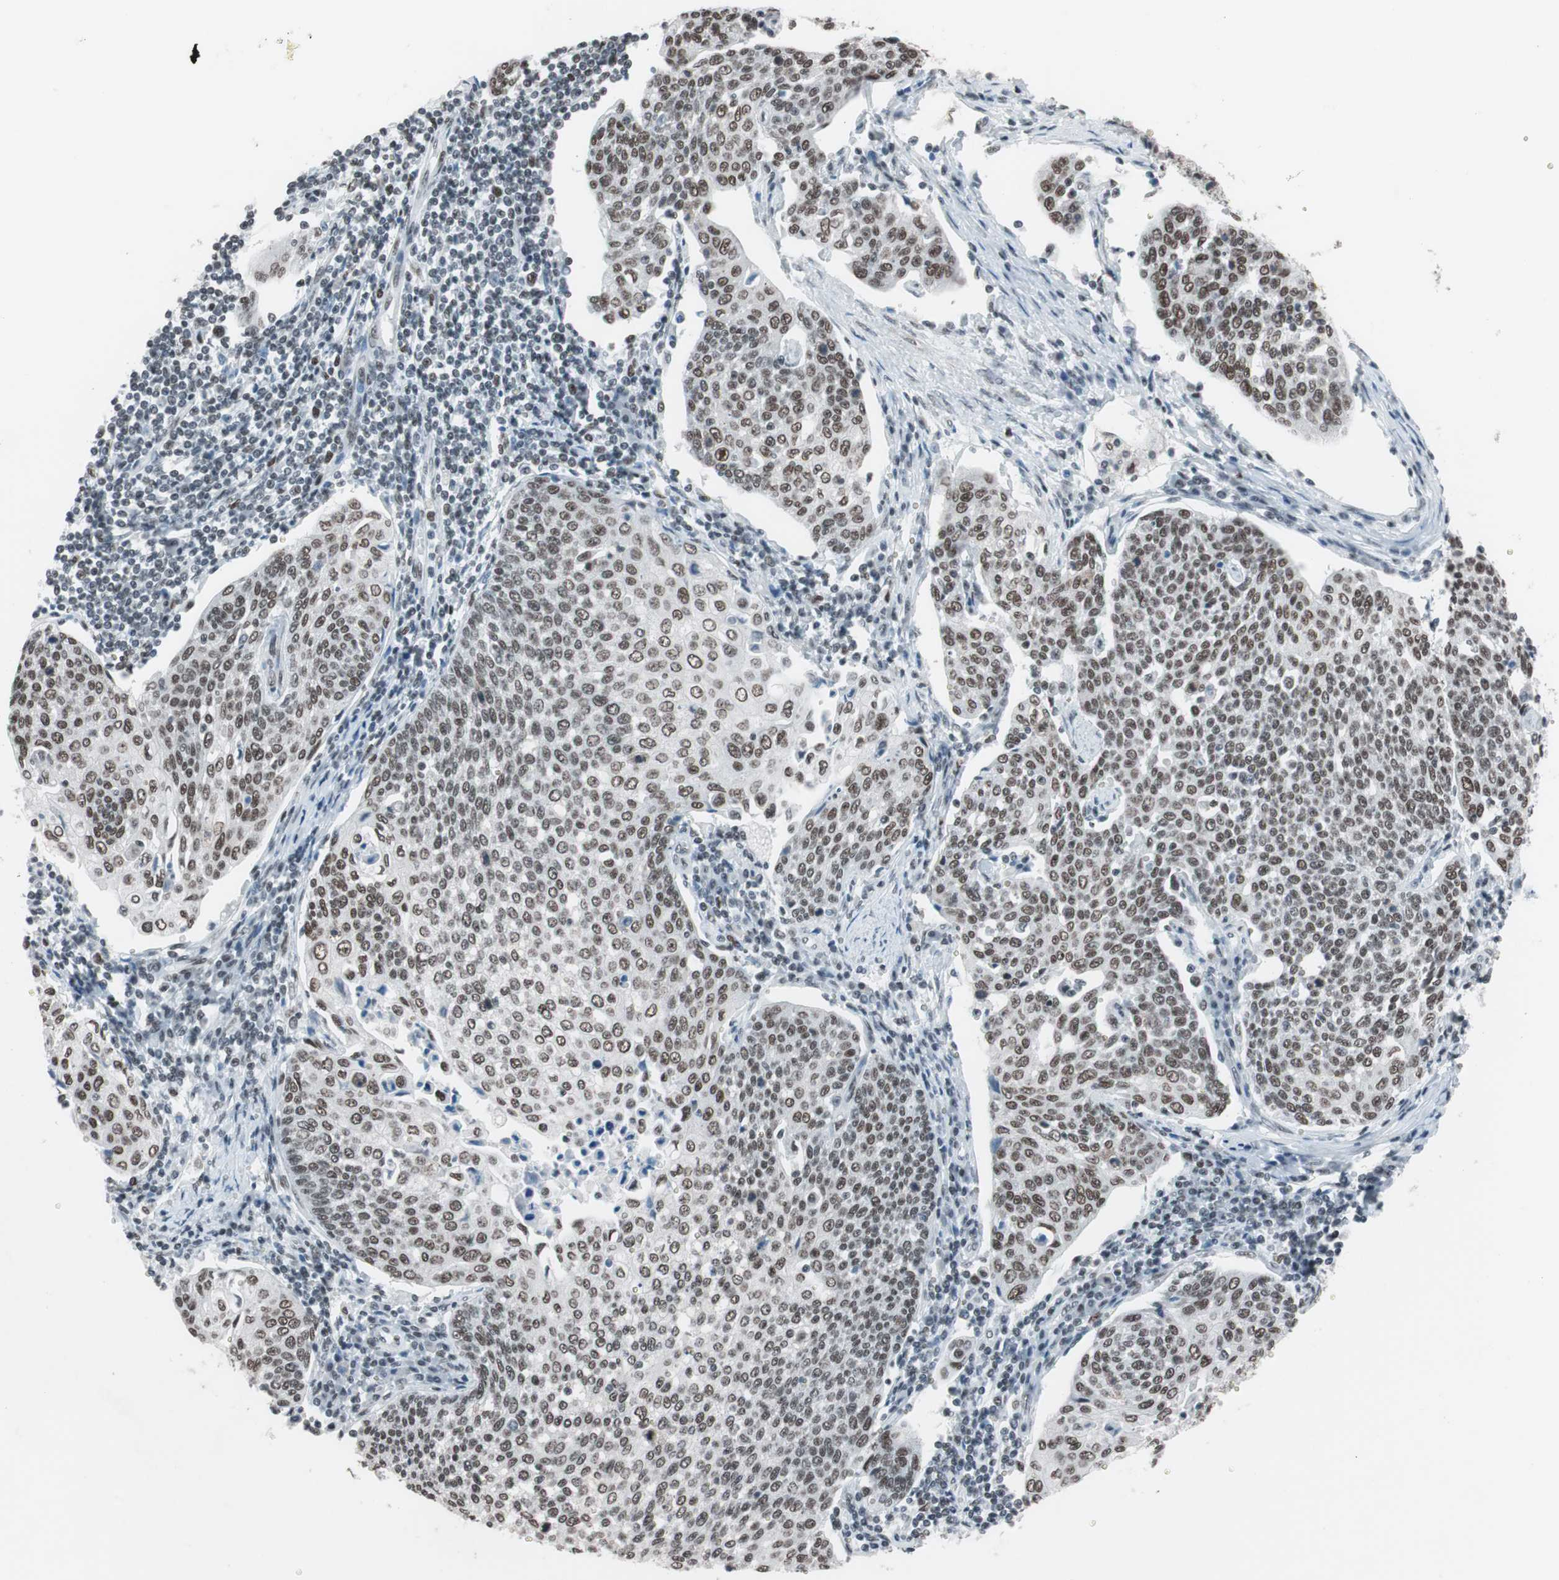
{"staining": {"intensity": "moderate", "quantity": ">75%", "location": "nuclear"}, "tissue": "cervical cancer", "cell_type": "Tumor cells", "image_type": "cancer", "snomed": [{"axis": "morphology", "description": "Squamous cell carcinoma, NOS"}, {"axis": "topography", "description": "Cervix"}], "caption": "Protein staining demonstrates moderate nuclear positivity in about >75% of tumor cells in cervical cancer (squamous cell carcinoma). The staining was performed using DAB to visualize the protein expression in brown, while the nuclei were stained in blue with hematoxylin (Magnification: 20x).", "gene": "ARID1A", "patient": {"sex": "female", "age": 34}}